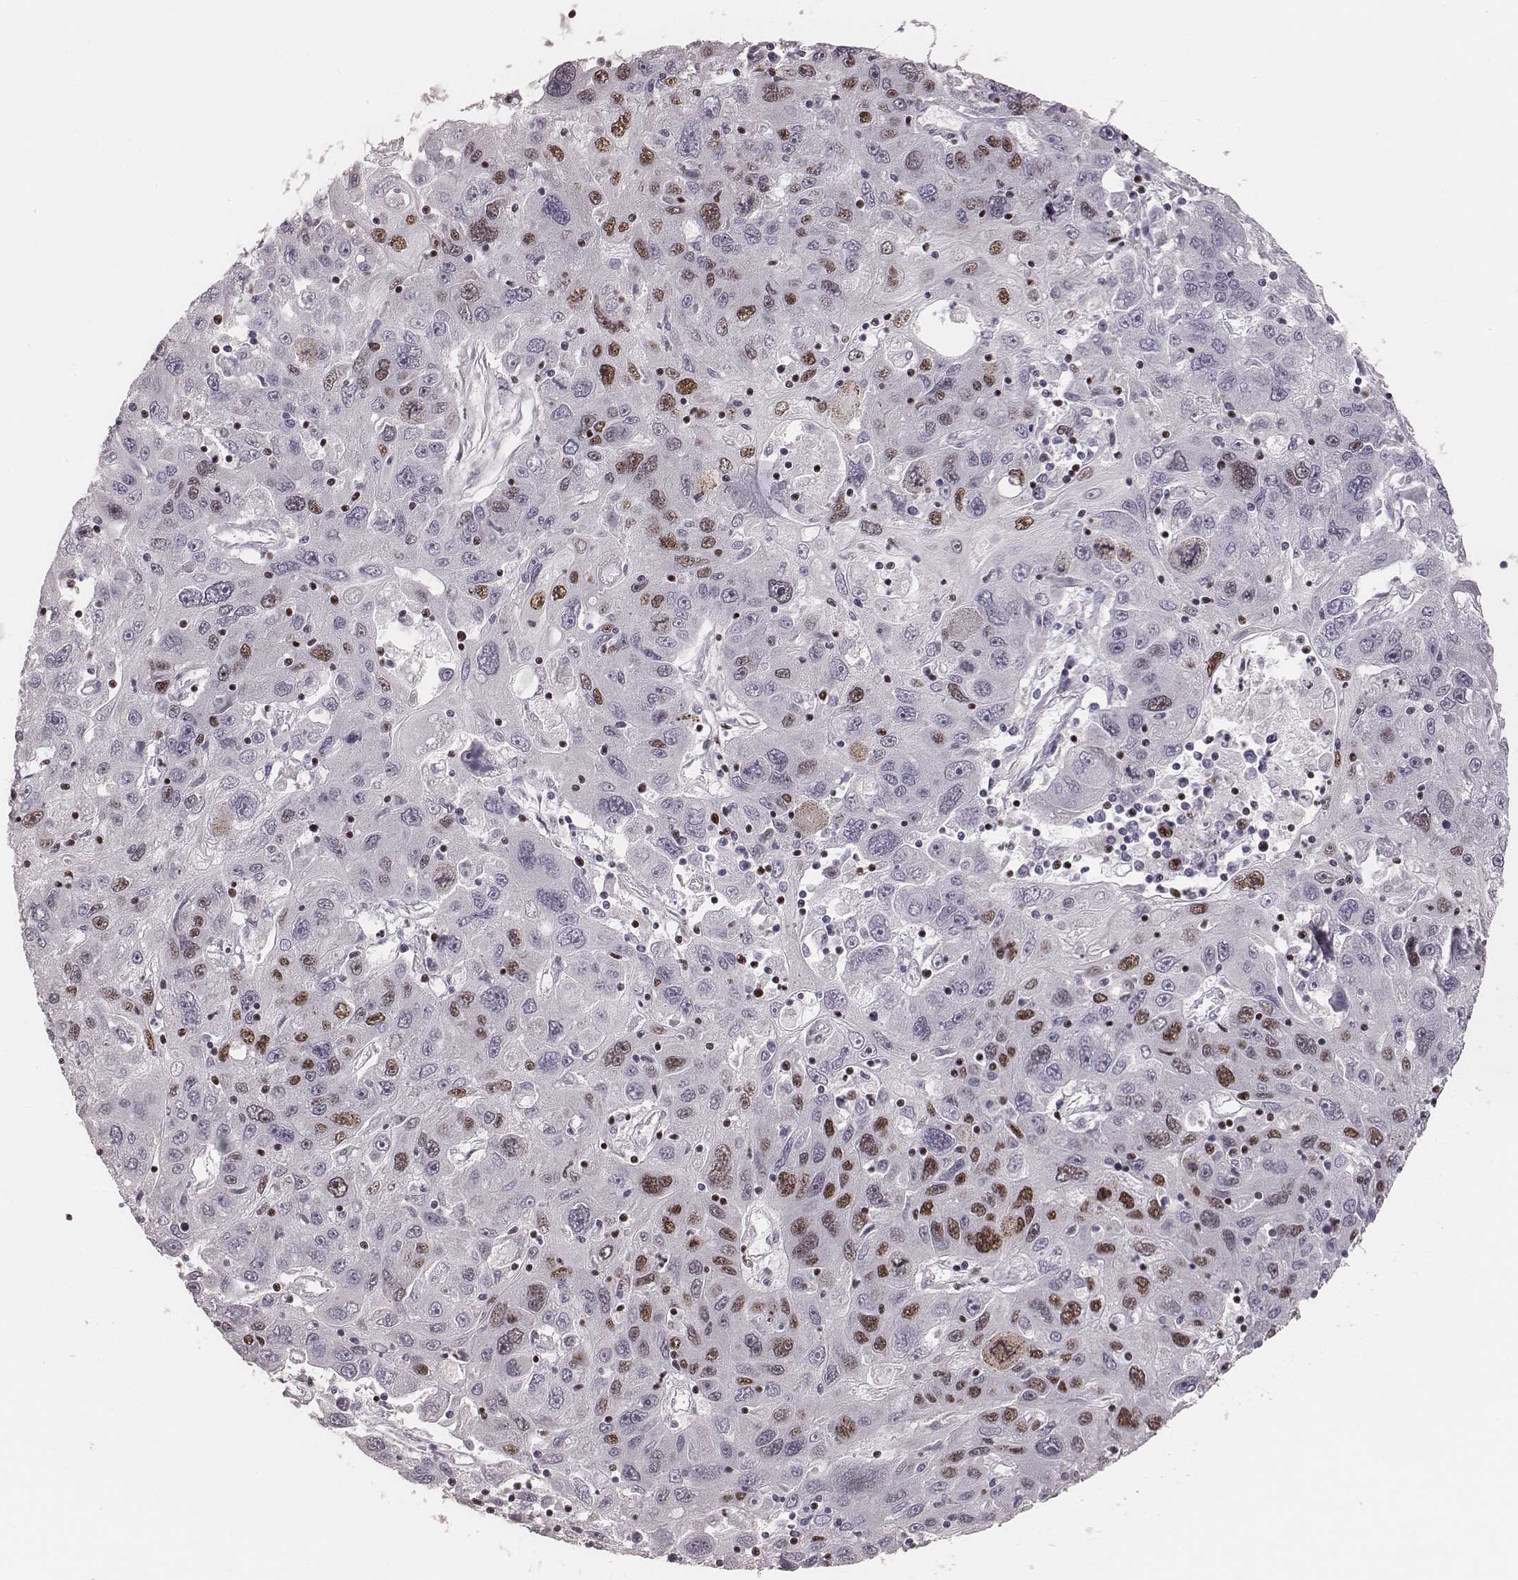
{"staining": {"intensity": "moderate", "quantity": "25%-75%", "location": "nuclear"}, "tissue": "stomach cancer", "cell_type": "Tumor cells", "image_type": "cancer", "snomed": [{"axis": "morphology", "description": "Adenocarcinoma, NOS"}, {"axis": "topography", "description": "Stomach"}], "caption": "A medium amount of moderate nuclear positivity is identified in approximately 25%-75% of tumor cells in stomach cancer (adenocarcinoma) tissue.", "gene": "LUC7L", "patient": {"sex": "male", "age": 56}}